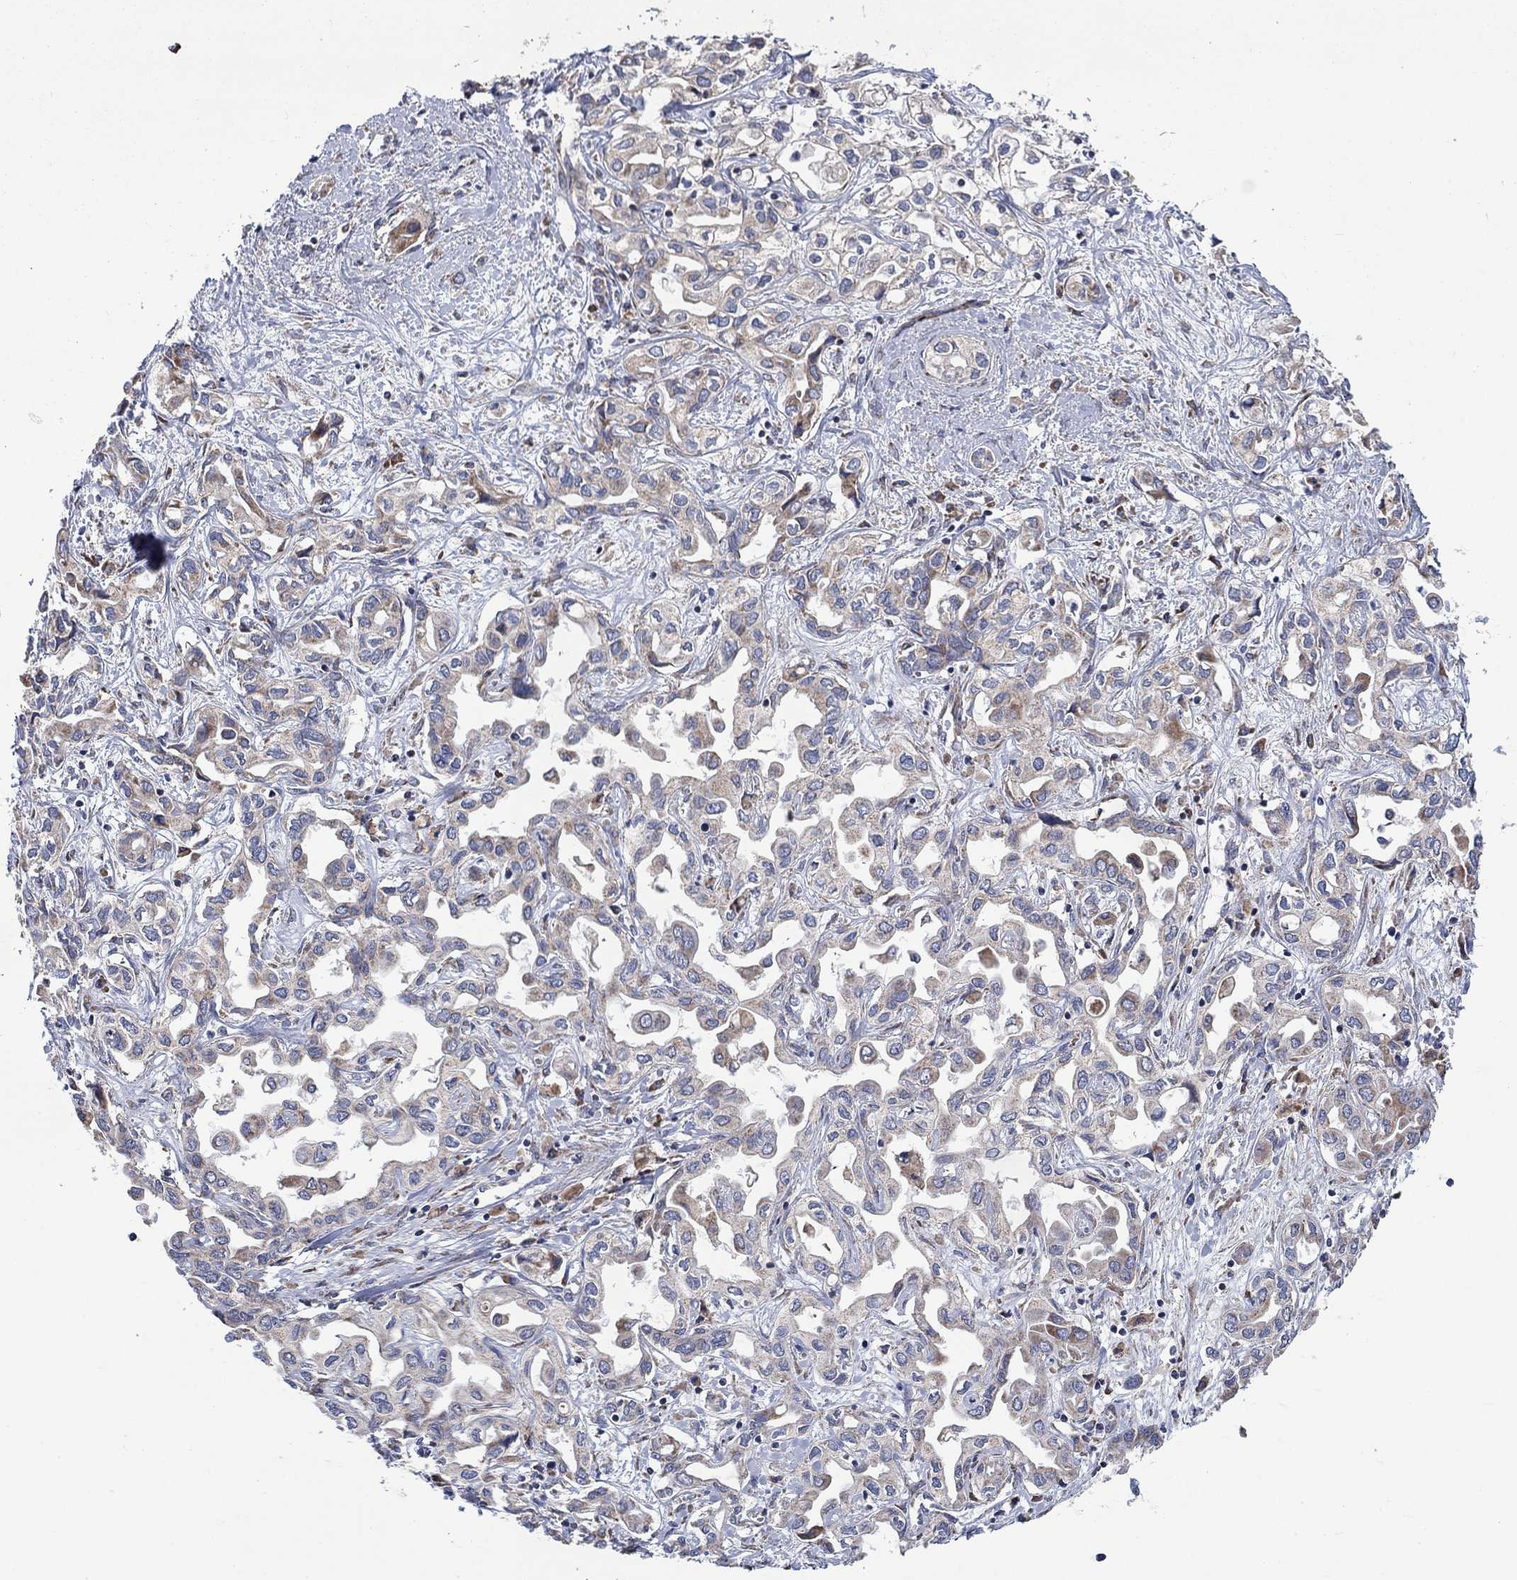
{"staining": {"intensity": "weak", "quantity": "<25%", "location": "cytoplasmic/membranous"}, "tissue": "liver cancer", "cell_type": "Tumor cells", "image_type": "cancer", "snomed": [{"axis": "morphology", "description": "Cholangiocarcinoma"}, {"axis": "topography", "description": "Liver"}], "caption": "Image shows no protein positivity in tumor cells of liver cancer tissue.", "gene": "RPLP0", "patient": {"sex": "female", "age": 64}}